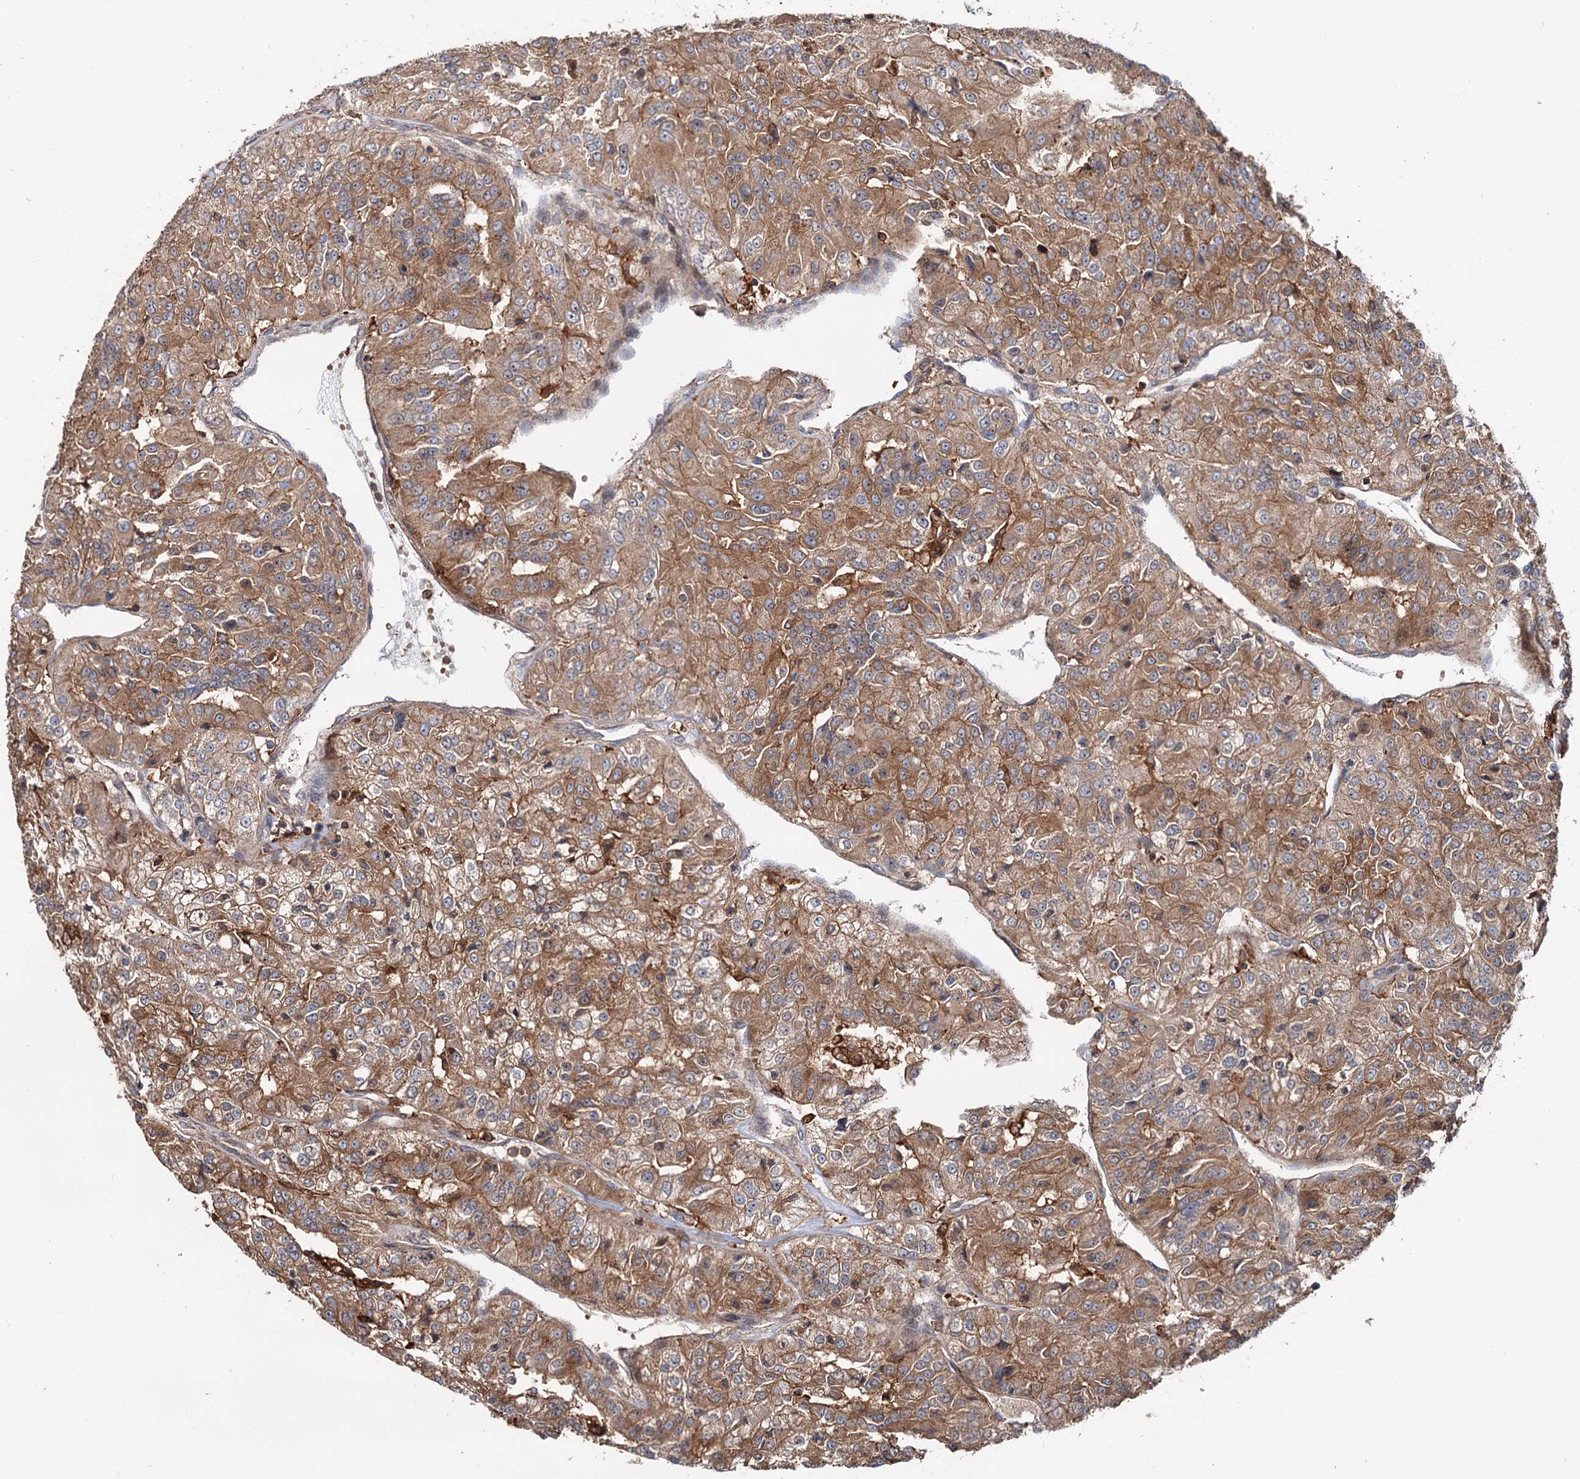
{"staining": {"intensity": "moderate", "quantity": ">75%", "location": "cytoplasmic/membranous"}, "tissue": "renal cancer", "cell_type": "Tumor cells", "image_type": "cancer", "snomed": [{"axis": "morphology", "description": "Adenocarcinoma, NOS"}, {"axis": "topography", "description": "Kidney"}], "caption": "An image of renal cancer (adenocarcinoma) stained for a protein demonstrates moderate cytoplasmic/membranous brown staining in tumor cells.", "gene": "GRIP1", "patient": {"sex": "female", "age": 63}}